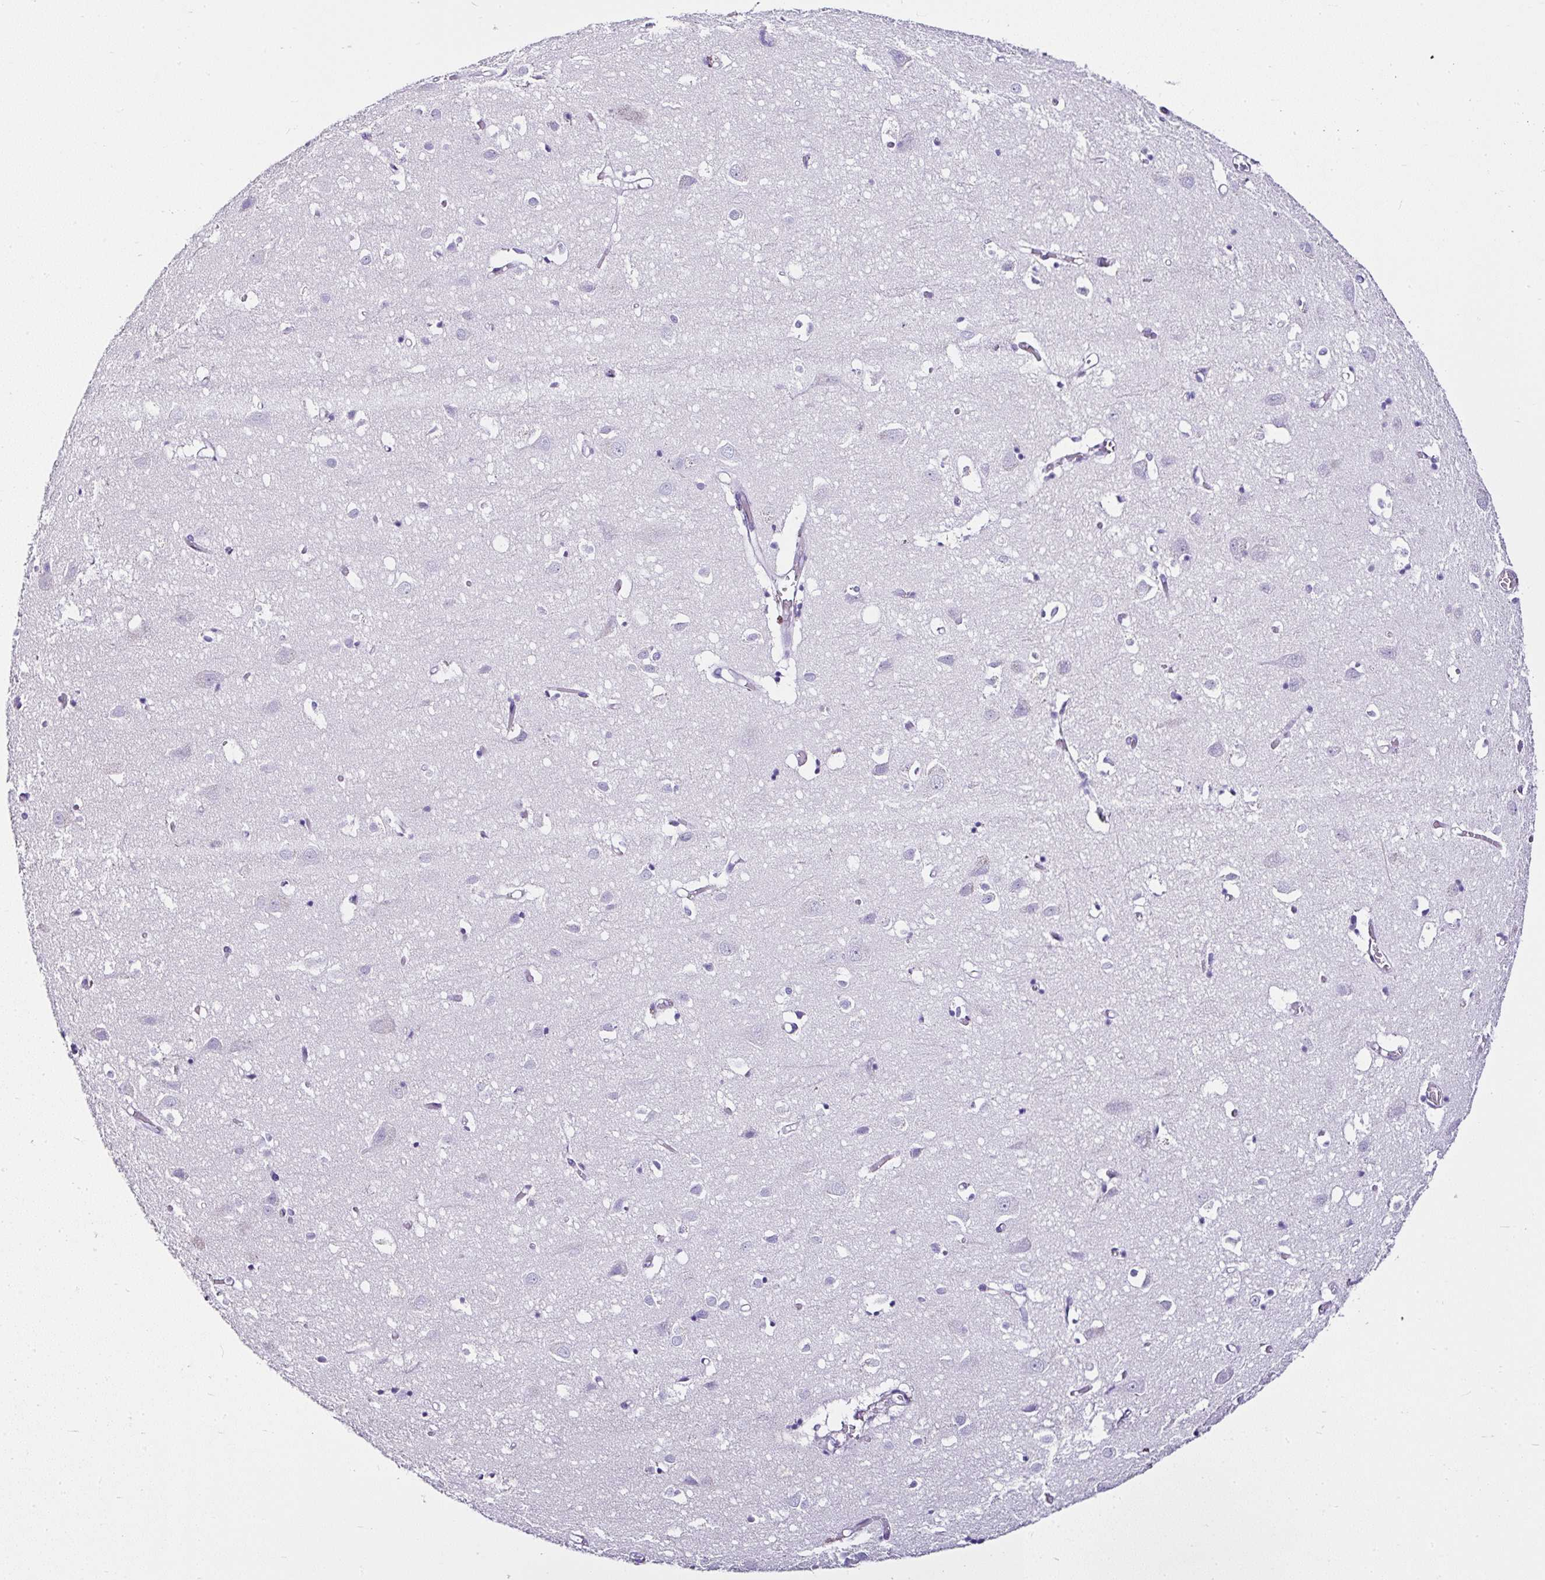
{"staining": {"intensity": "negative", "quantity": "none", "location": "none"}, "tissue": "cerebral cortex", "cell_type": "Endothelial cells", "image_type": "normal", "snomed": [{"axis": "morphology", "description": "Normal tissue, NOS"}, {"axis": "topography", "description": "Cerebral cortex"}], "caption": "IHC micrograph of normal cerebral cortex: cerebral cortex stained with DAB reveals no significant protein expression in endothelial cells.", "gene": "SERPINB3", "patient": {"sex": "male", "age": 70}}